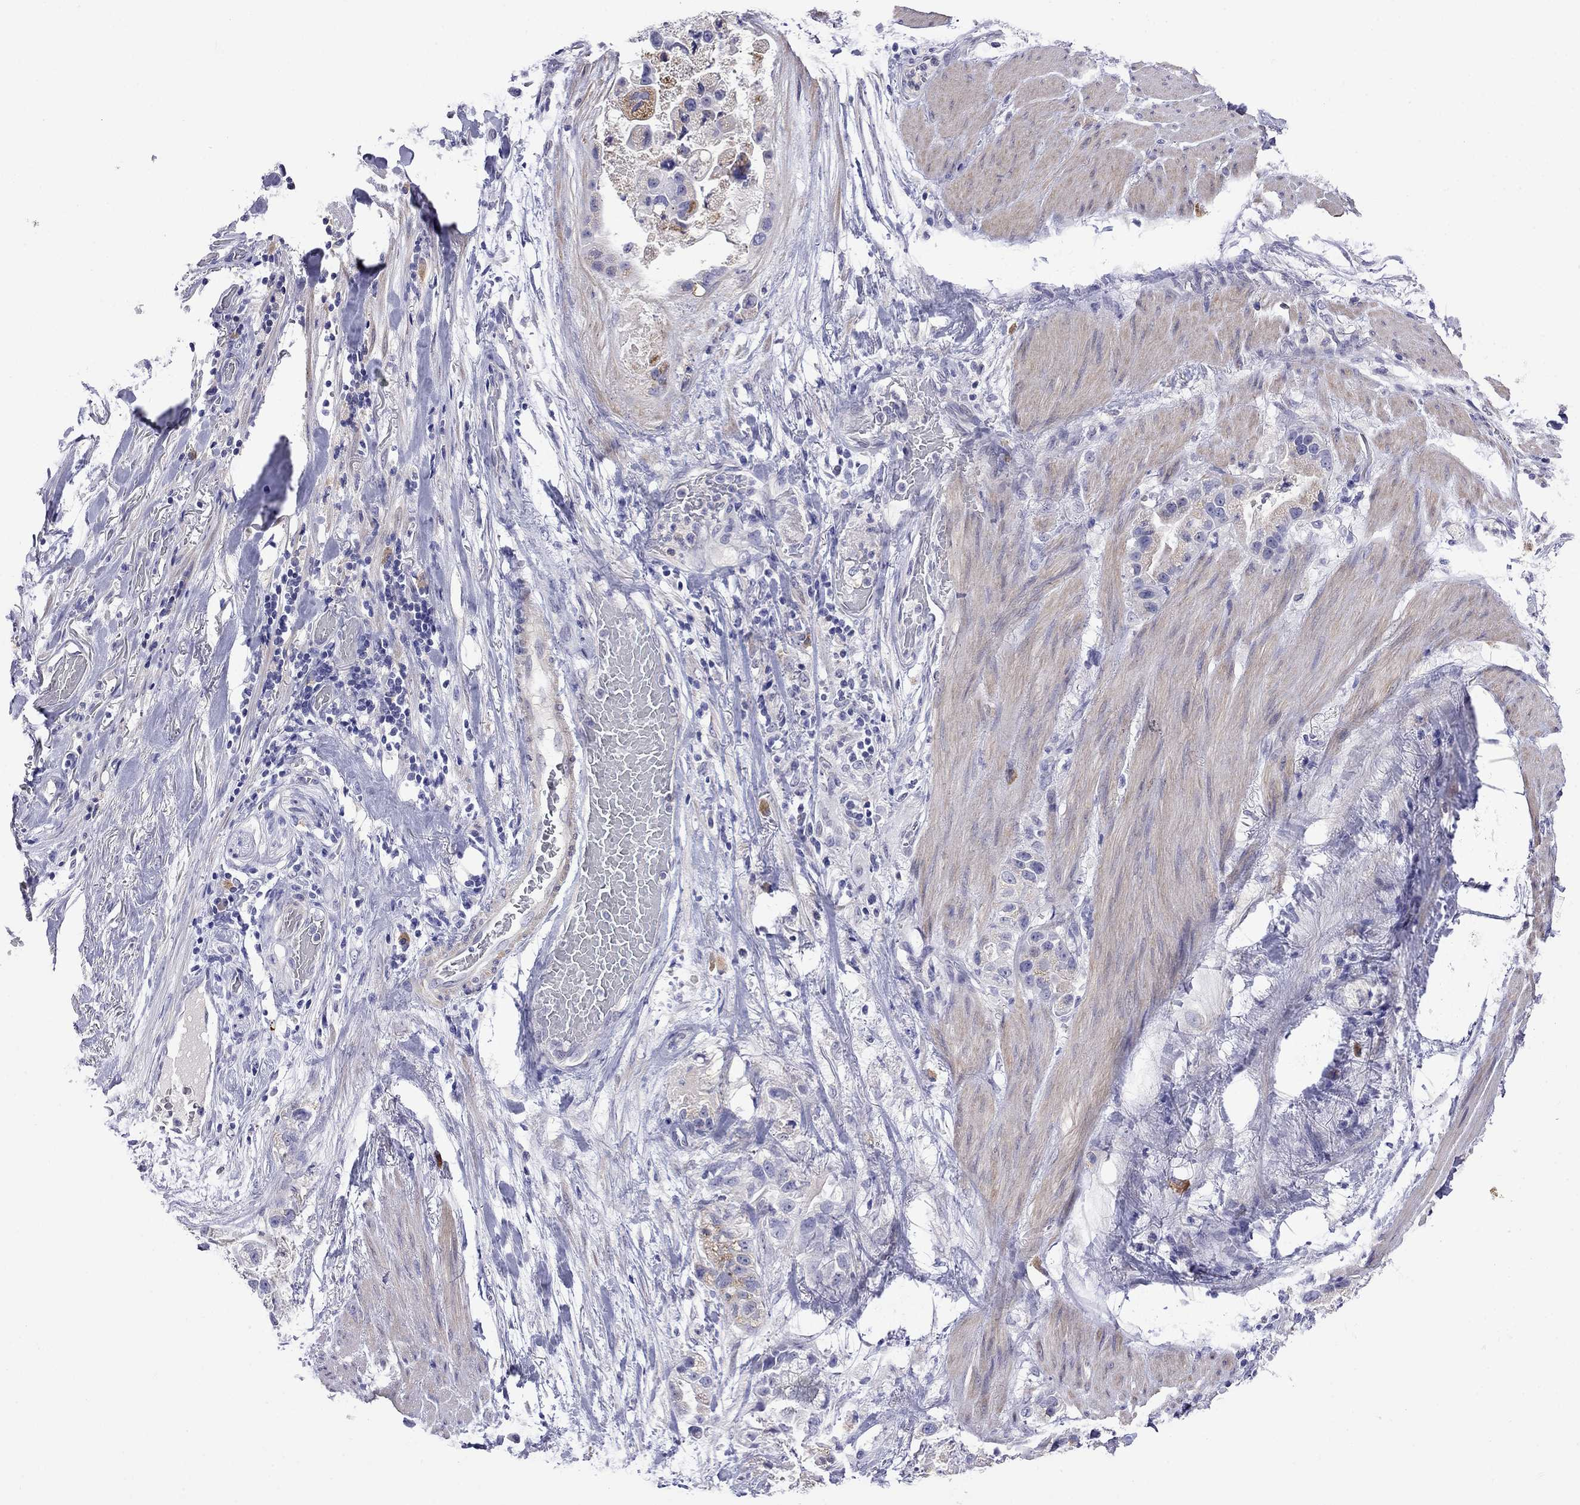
{"staining": {"intensity": "negative", "quantity": "none", "location": "none"}, "tissue": "stomach cancer", "cell_type": "Tumor cells", "image_type": "cancer", "snomed": [{"axis": "morphology", "description": "Adenocarcinoma, NOS"}, {"axis": "topography", "description": "Stomach"}], "caption": "This histopathology image is of stomach cancer (adenocarcinoma) stained with immunohistochemistry (IHC) to label a protein in brown with the nuclei are counter-stained blue. There is no staining in tumor cells. (Brightfield microscopy of DAB (3,3'-diaminobenzidine) immunohistochemistry at high magnification).", "gene": "STAR", "patient": {"sex": "male", "age": 59}}